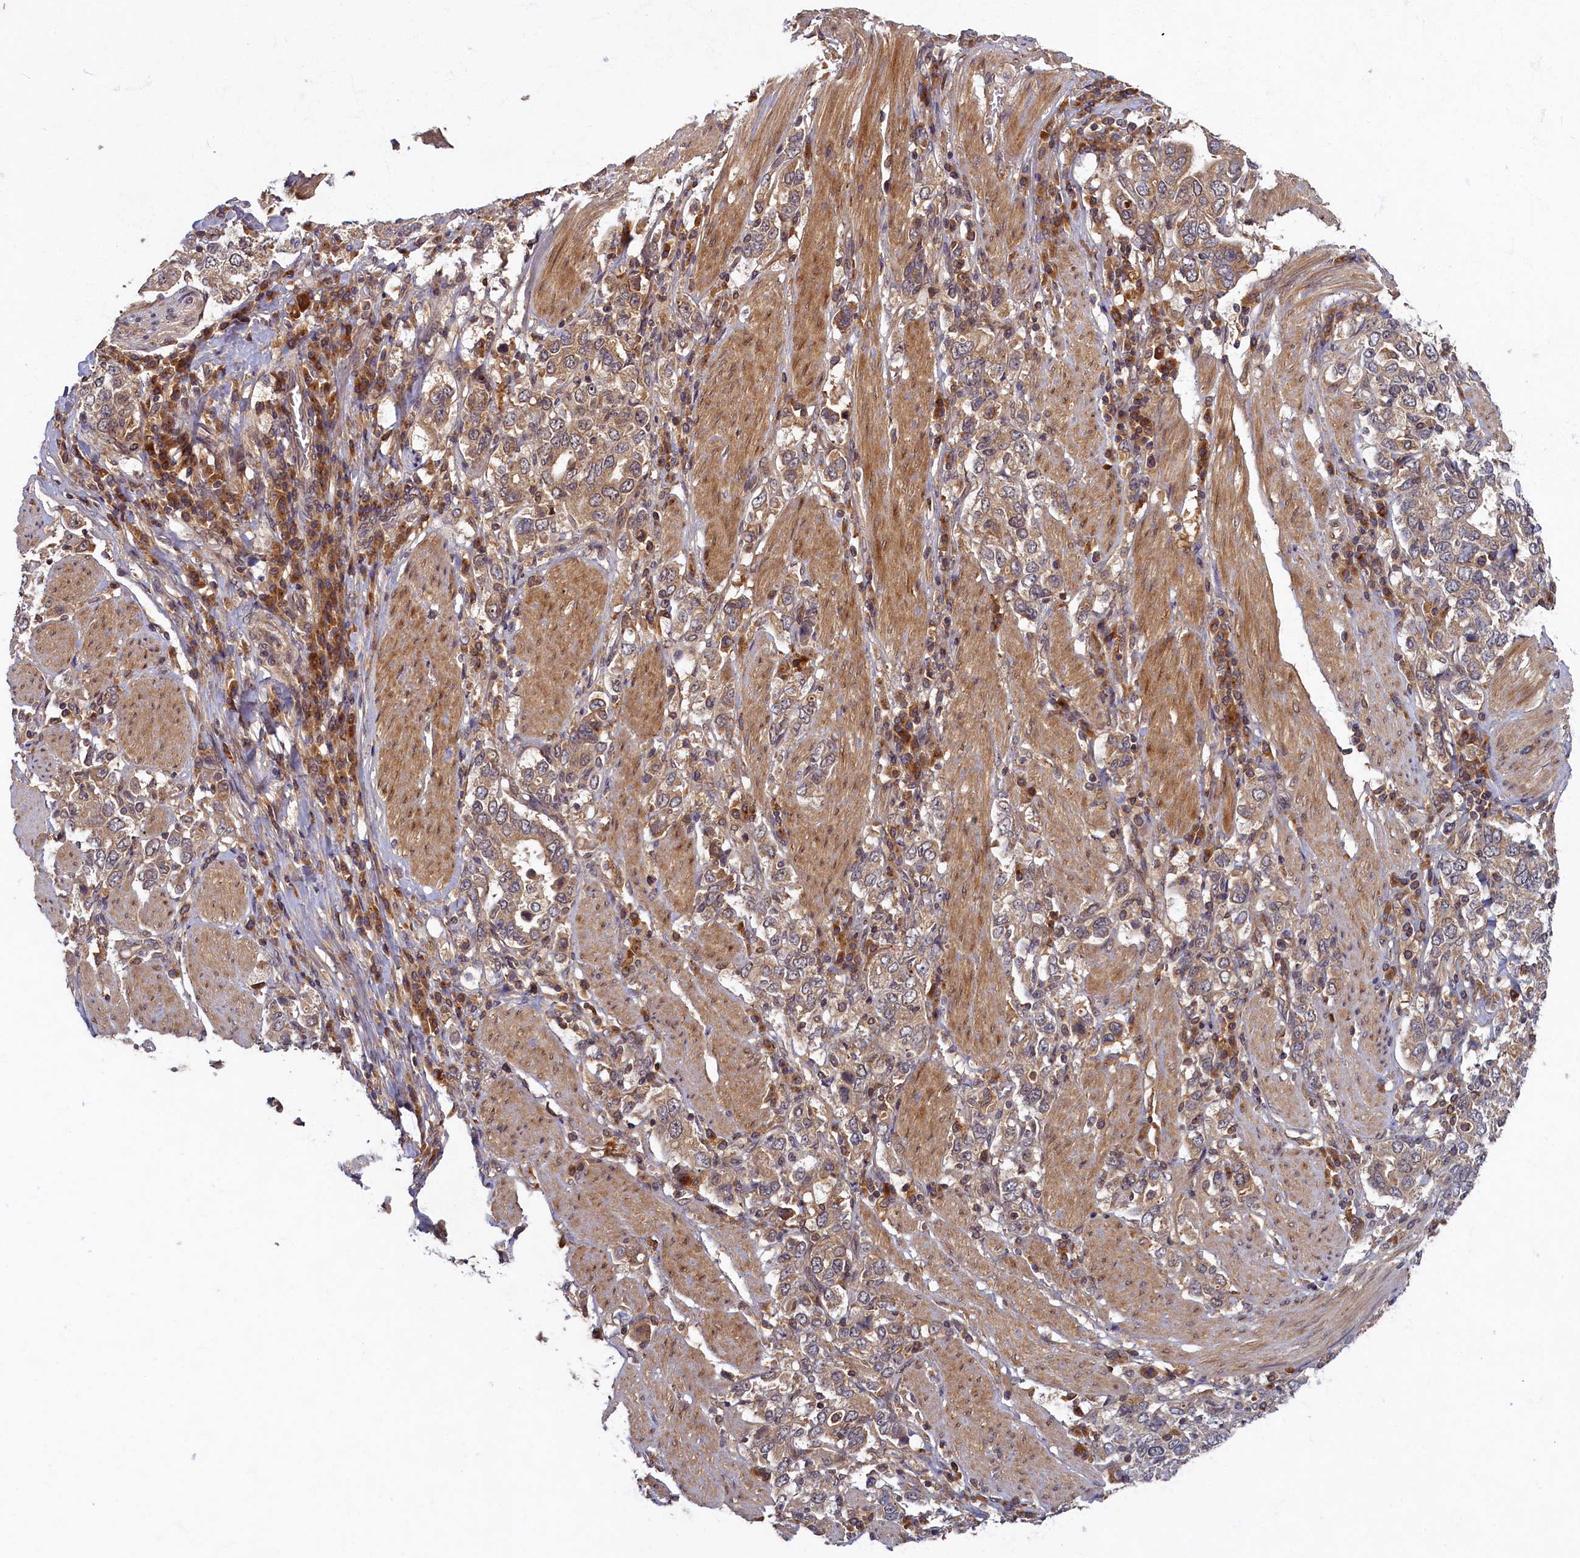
{"staining": {"intensity": "moderate", "quantity": ">75%", "location": "cytoplasmic/membranous"}, "tissue": "stomach cancer", "cell_type": "Tumor cells", "image_type": "cancer", "snomed": [{"axis": "morphology", "description": "Adenocarcinoma, NOS"}, {"axis": "topography", "description": "Stomach, upper"}], "caption": "Immunohistochemistry (DAB (3,3'-diaminobenzidine)) staining of adenocarcinoma (stomach) exhibits moderate cytoplasmic/membranous protein expression in about >75% of tumor cells.", "gene": "BICD1", "patient": {"sex": "male", "age": 62}}